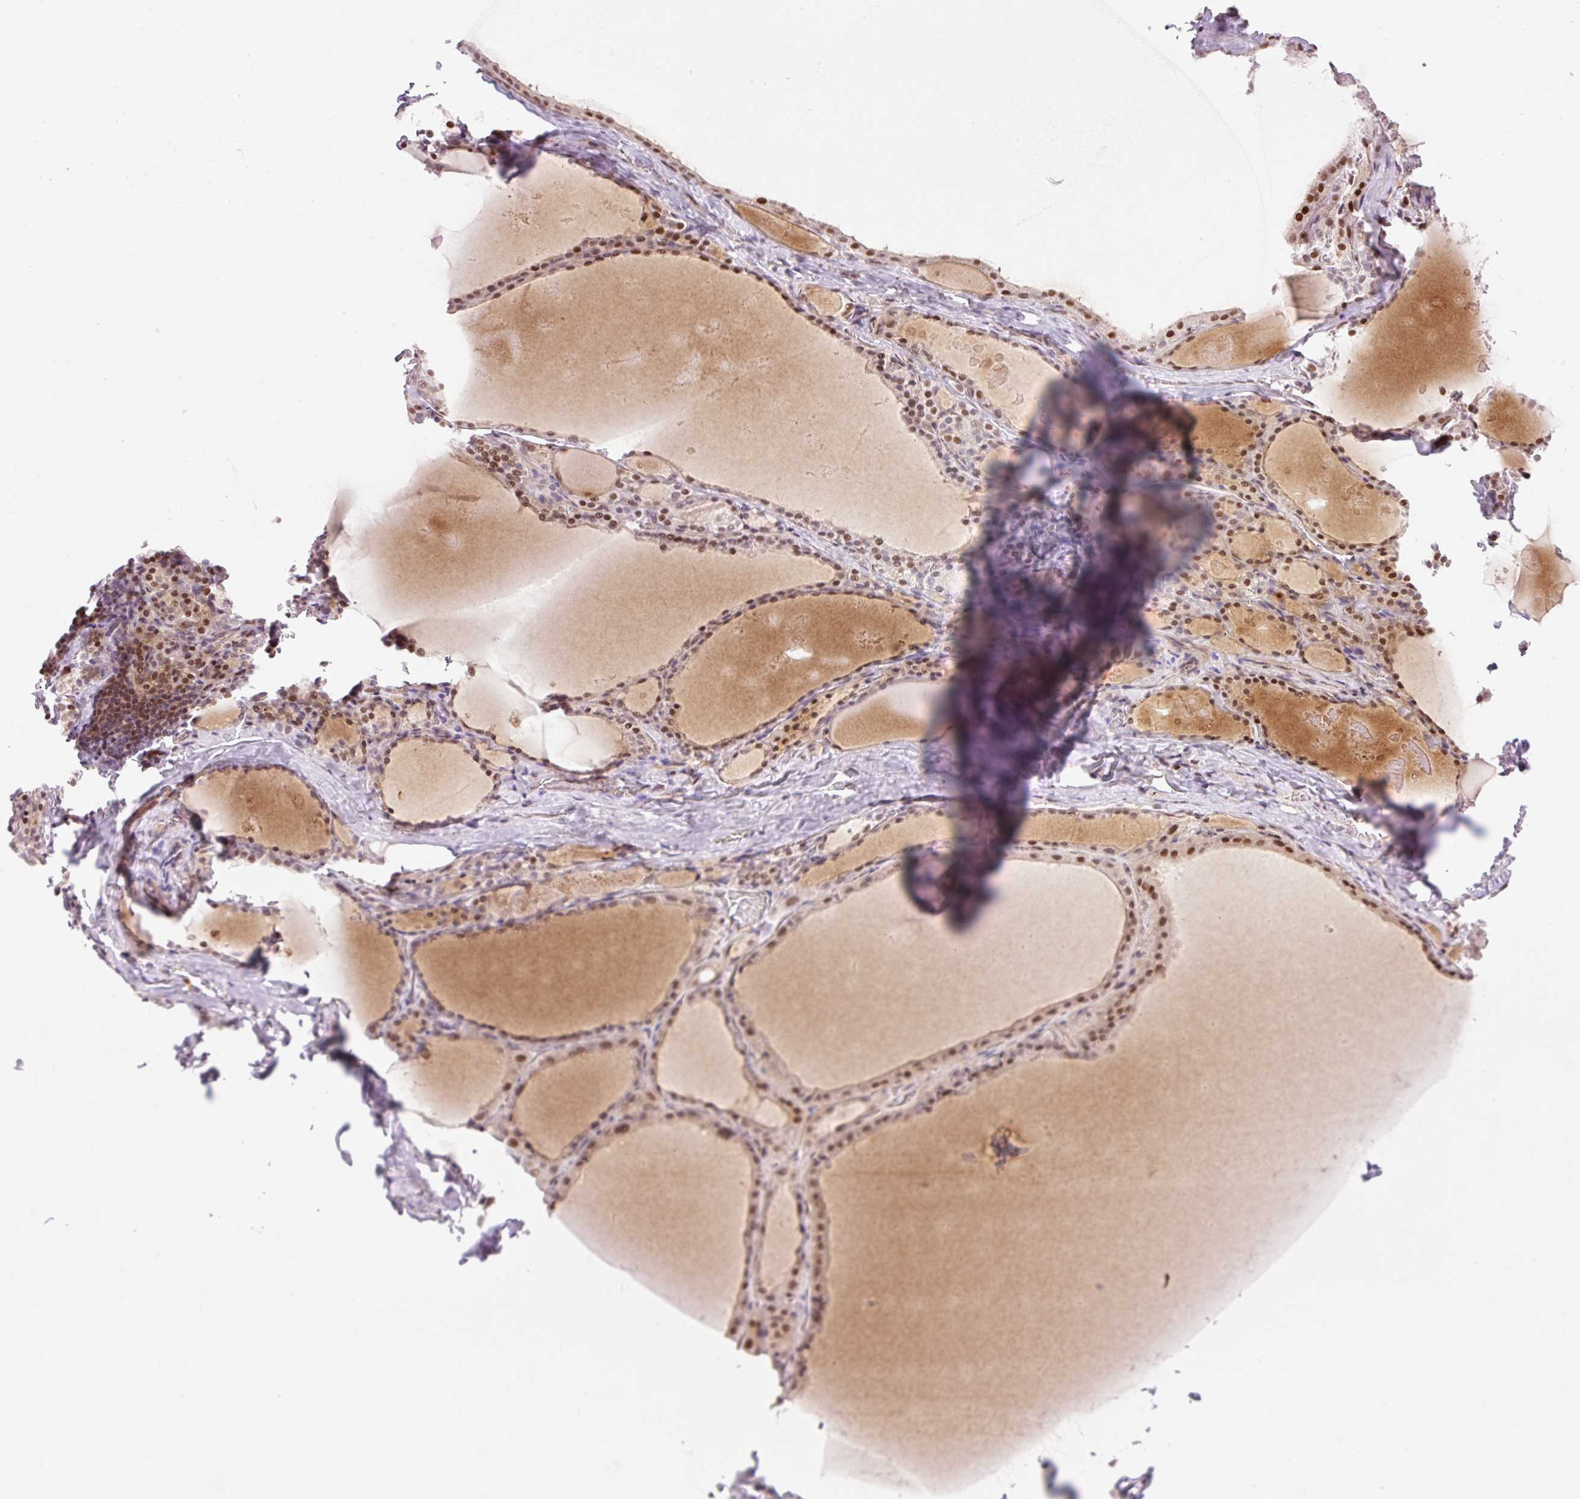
{"staining": {"intensity": "moderate", "quantity": ">75%", "location": "nuclear"}, "tissue": "thyroid gland", "cell_type": "Glandular cells", "image_type": "normal", "snomed": [{"axis": "morphology", "description": "Normal tissue, NOS"}, {"axis": "topography", "description": "Thyroid gland"}], "caption": "Immunohistochemistry (IHC) of normal thyroid gland shows medium levels of moderate nuclear expression in about >75% of glandular cells.", "gene": "RIPPLY3", "patient": {"sex": "male", "age": 56}}